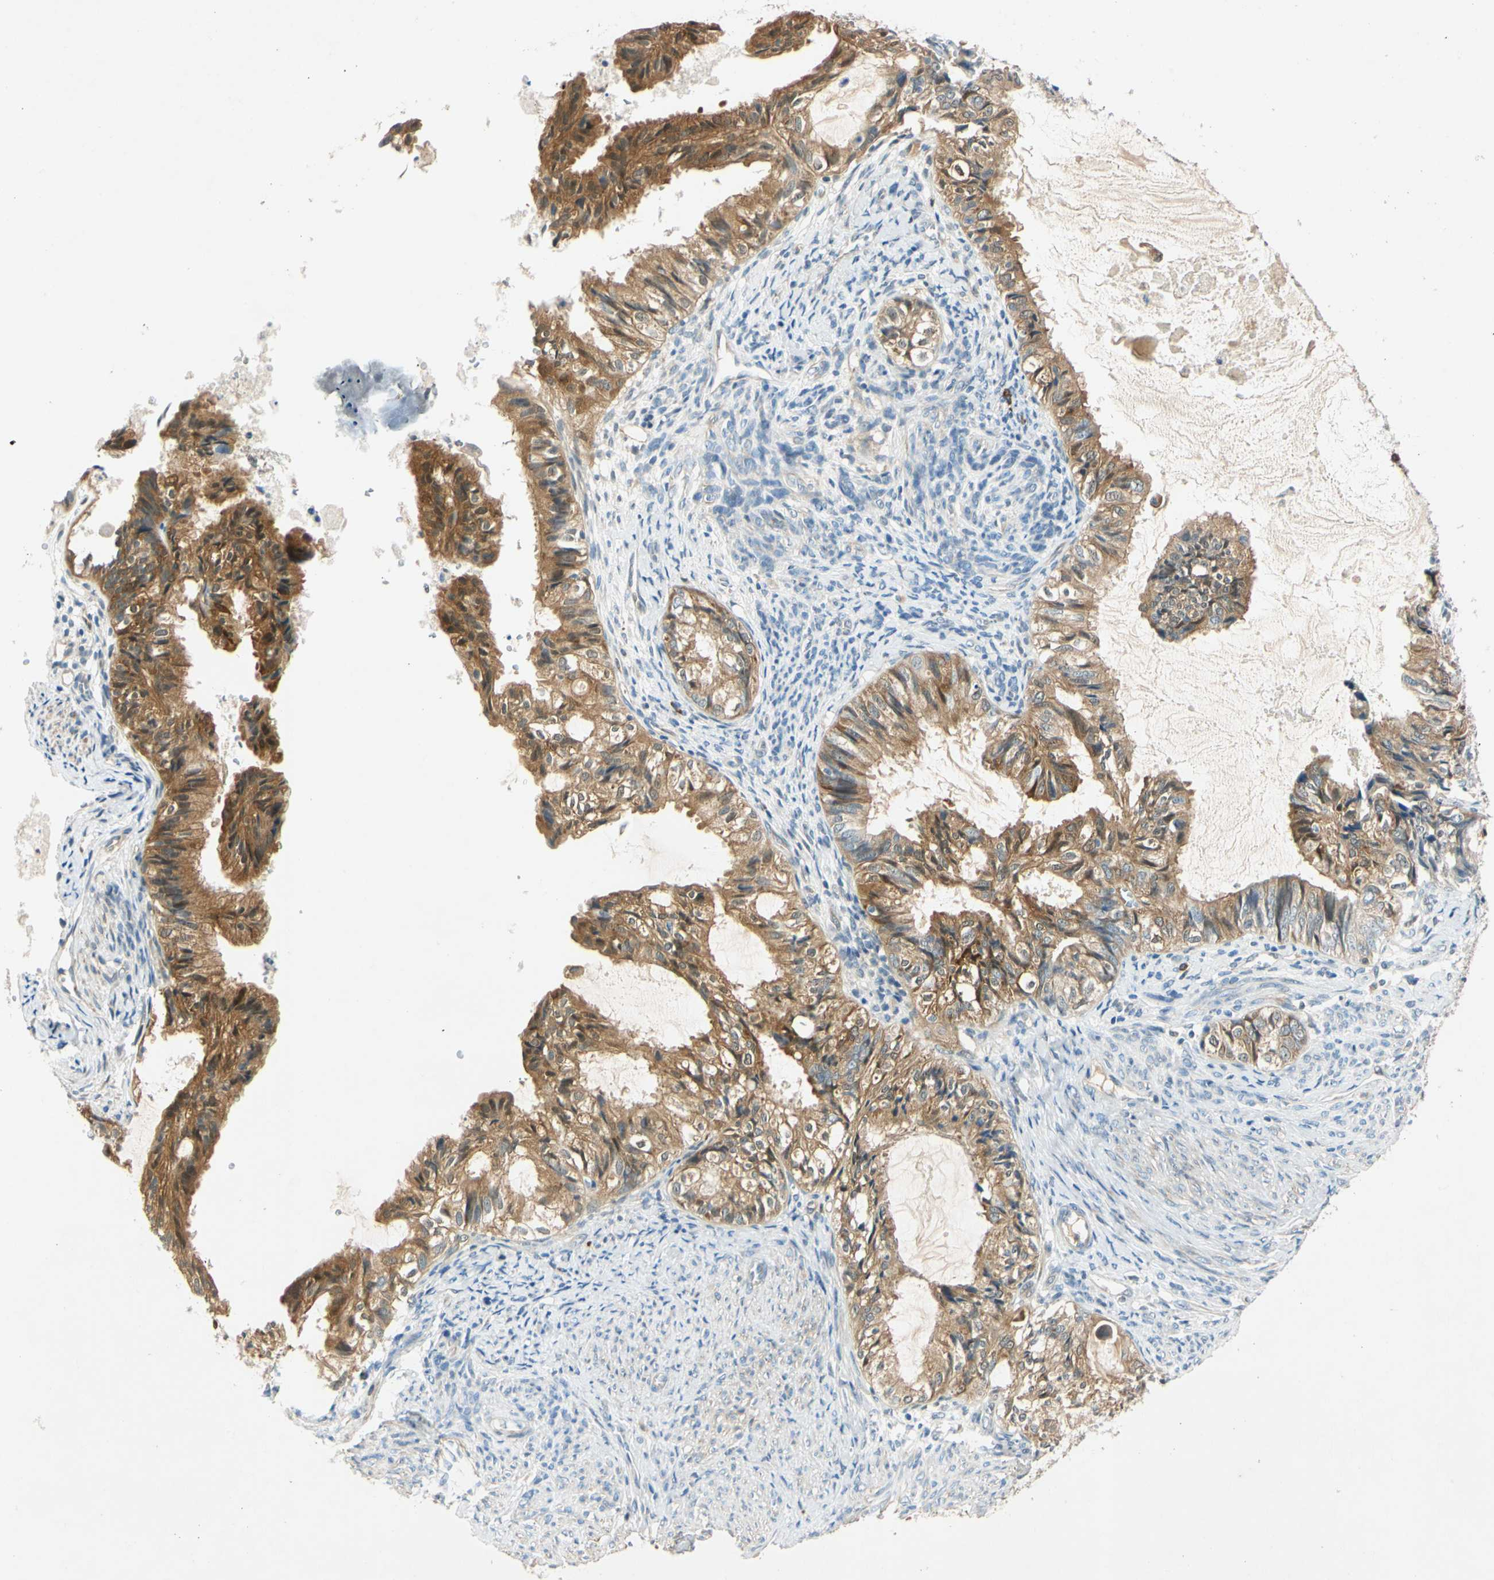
{"staining": {"intensity": "strong", "quantity": ">75%", "location": "cytoplasmic/membranous"}, "tissue": "cervical cancer", "cell_type": "Tumor cells", "image_type": "cancer", "snomed": [{"axis": "morphology", "description": "Normal tissue, NOS"}, {"axis": "morphology", "description": "Adenocarcinoma, NOS"}, {"axis": "topography", "description": "Cervix"}, {"axis": "topography", "description": "Endometrium"}], "caption": "Adenocarcinoma (cervical) stained with a brown dye shows strong cytoplasmic/membranous positive staining in approximately >75% of tumor cells.", "gene": "WIPI1", "patient": {"sex": "female", "age": 86}}